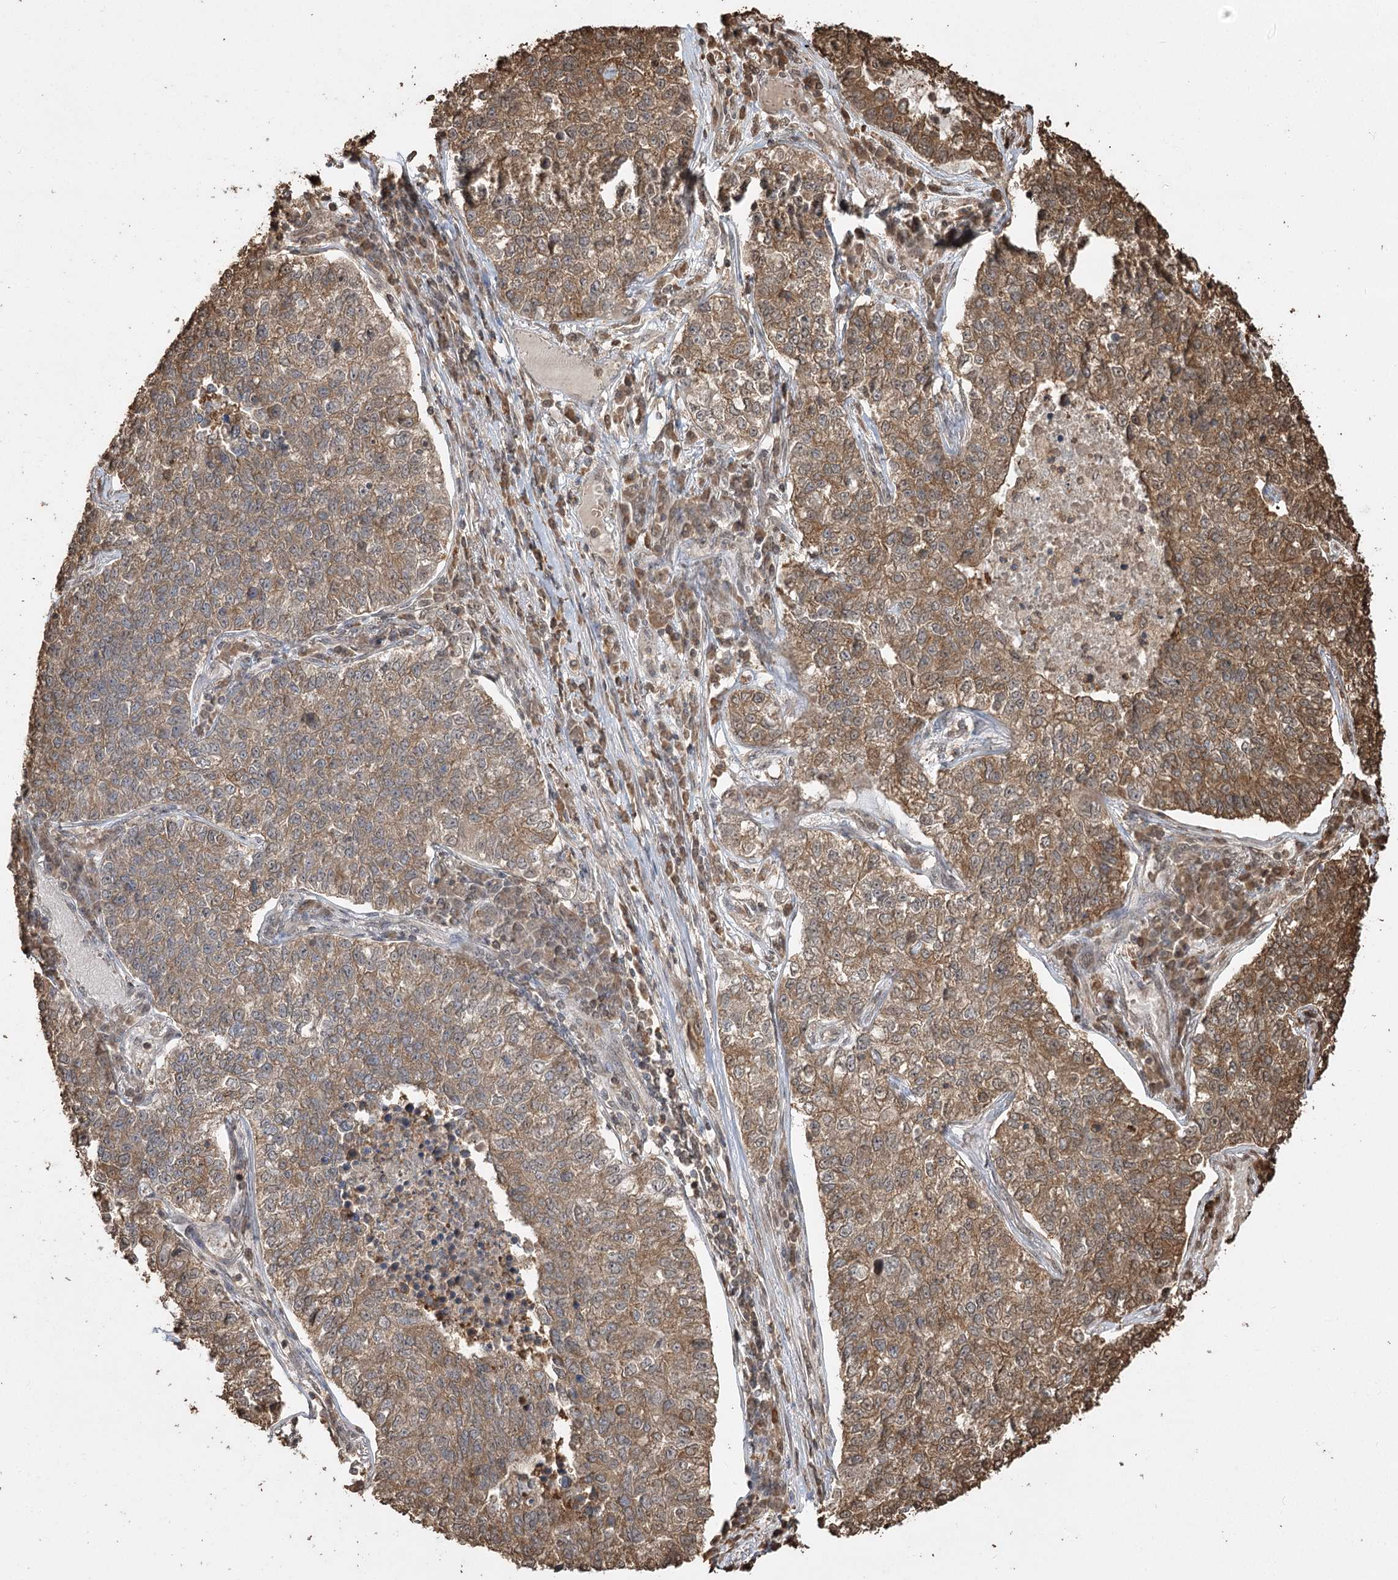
{"staining": {"intensity": "moderate", "quantity": ">75%", "location": "cytoplasmic/membranous"}, "tissue": "lung cancer", "cell_type": "Tumor cells", "image_type": "cancer", "snomed": [{"axis": "morphology", "description": "Adenocarcinoma, NOS"}, {"axis": "topography", "description": "Lung"}], "caption": "The micrograph exhibits immunohistochemical staining of adenocarcinoma (lung). There is moderate cytoplasmic/membranous expression is seen in about >75% of tumor cells. (IHC, brightfield microscopy, high magnification).", "gene": "PLCH1", "patient": {"sex": "male", "age": 49}}